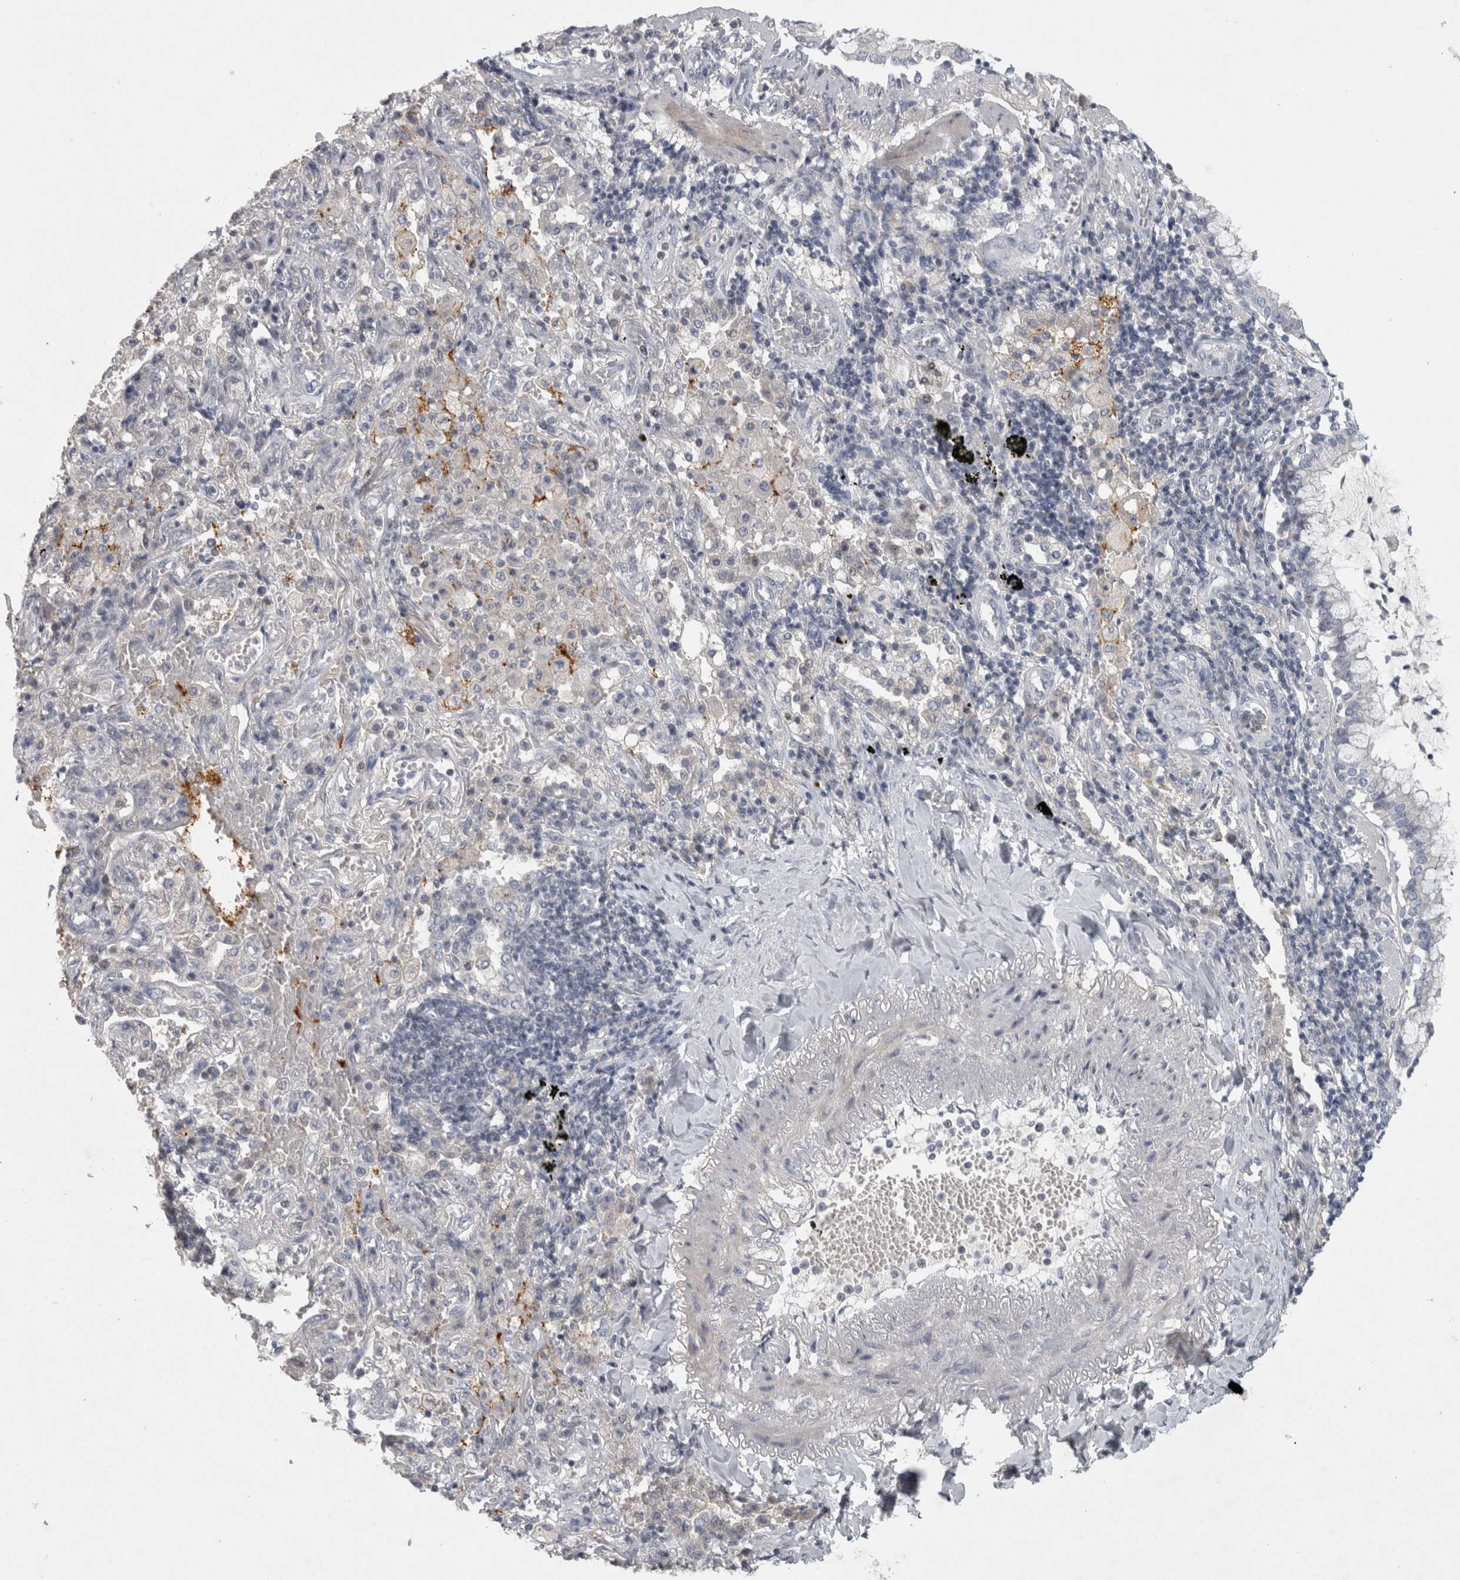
{"staining": {"intensity": "negative", "quantity": "none", "location": "none"}, "tissue": "lung cancer", "cell_type": "Tumor cells", "image_type": "cancer", "snomed": [{"axis": "morphology", "description": "Adenocarcinoma, NOS"}, {"axis": "topography", "description": "Lung"}], "caption": "This histopathology image is of adenocarcinoma (lung) stained with immunohistochemistry (IHC) to label a protein in brown with the nuclei are counter-stained blue. There is no staining in tumor cells.", "gene": "ENPP7", "patient": {"sex": "female", "age": 65}}